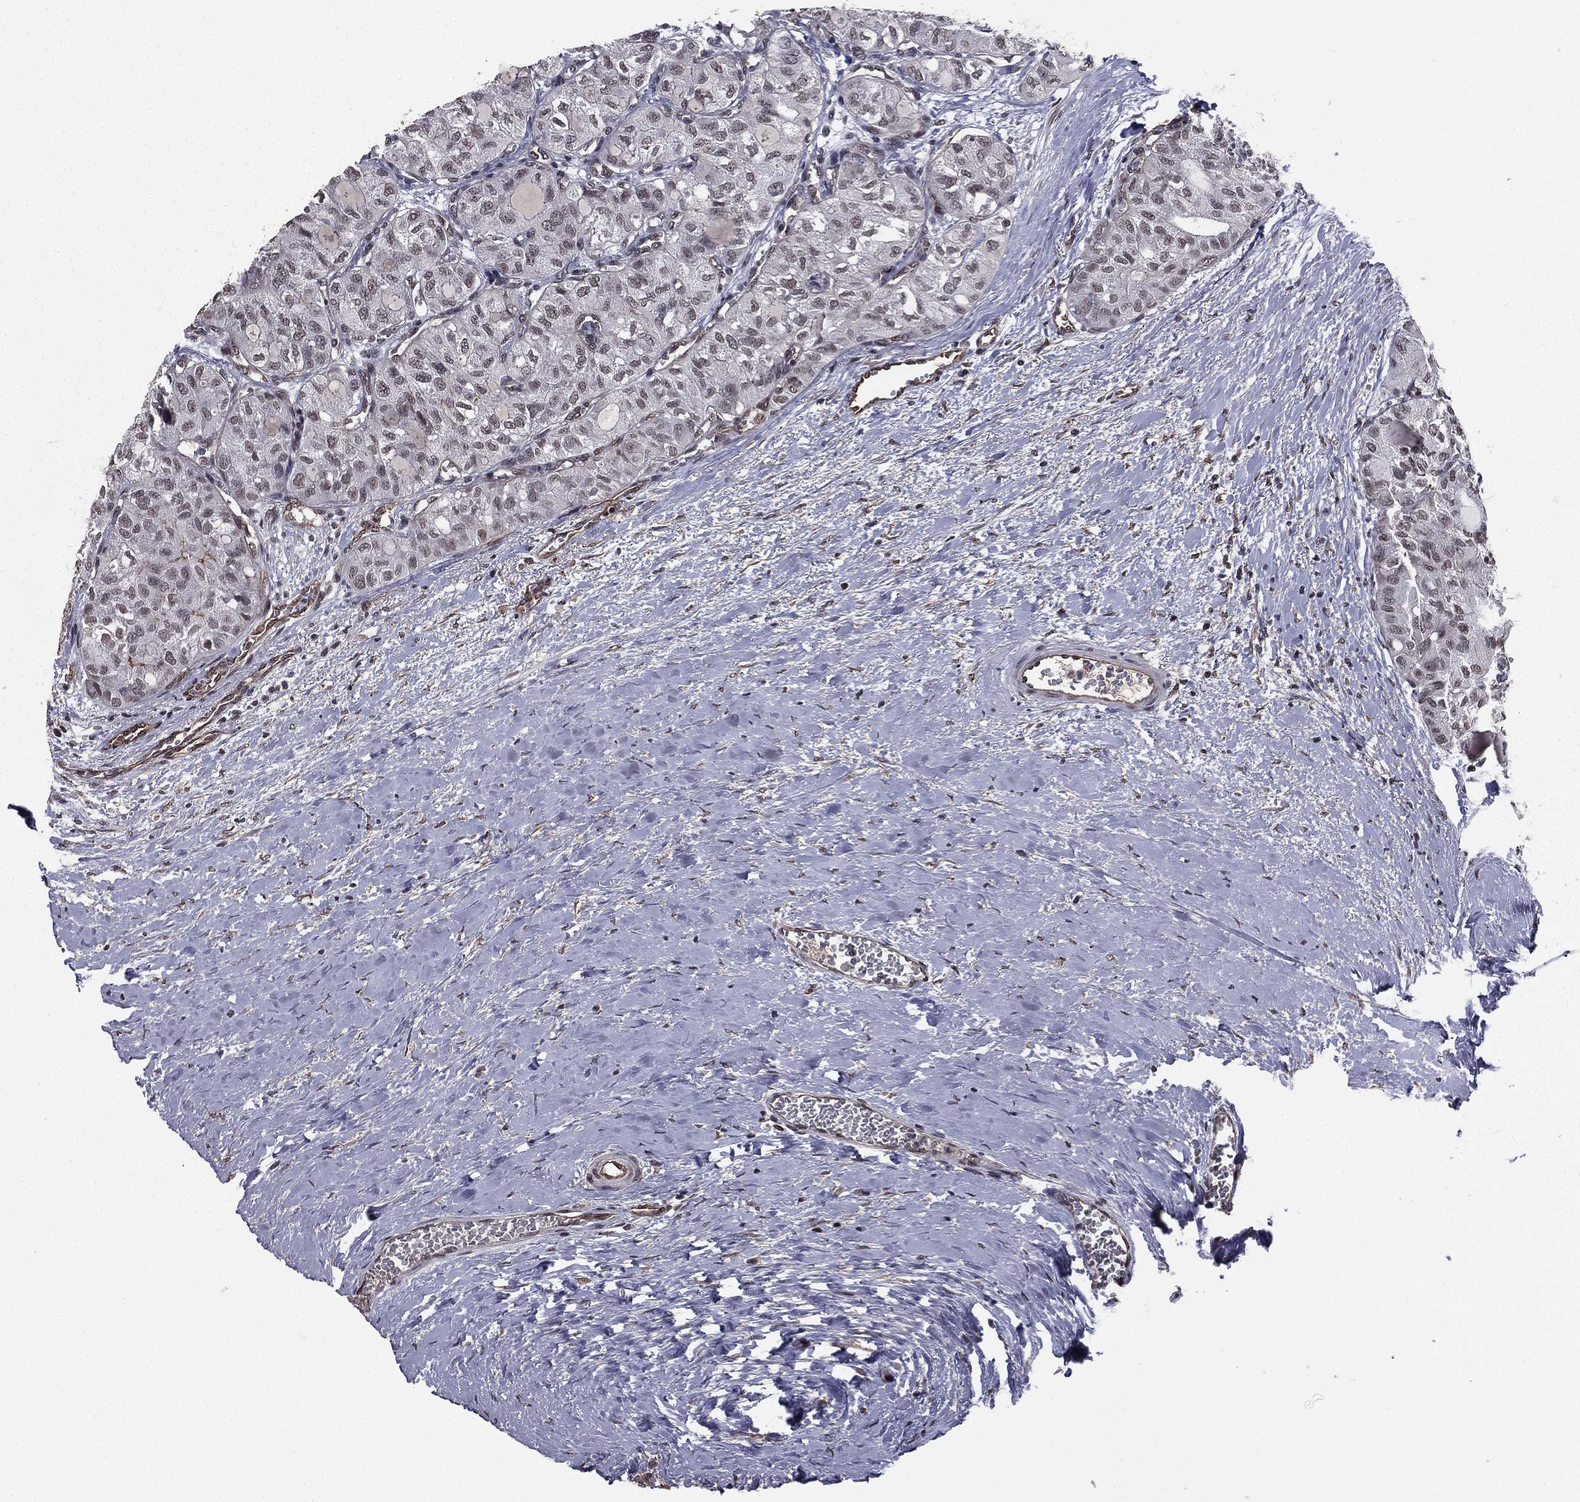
{"staining": {"intensity": "negative", "quantity": "none", "location": "none"}, "tissue": "thyroid cancer", "cell_type": "Tumor cells", "image_type": "cancer", "snomed": [{"axis": "morphology", "description": "Follicular adenoma carcinoma, NOS"}, {"axis": "topography", "description": "Thyroid gland"}], "caption": "DAB immunohistochemical staining of human thyroid follicular adenoma carcinoma displays no significant staining in tumor cells. (DAB (3,3'-diaminobenzidine) immunohistochemistry, high magnification).", "gene": "RARB", "patient": {"sex": "male", "age": 75}}